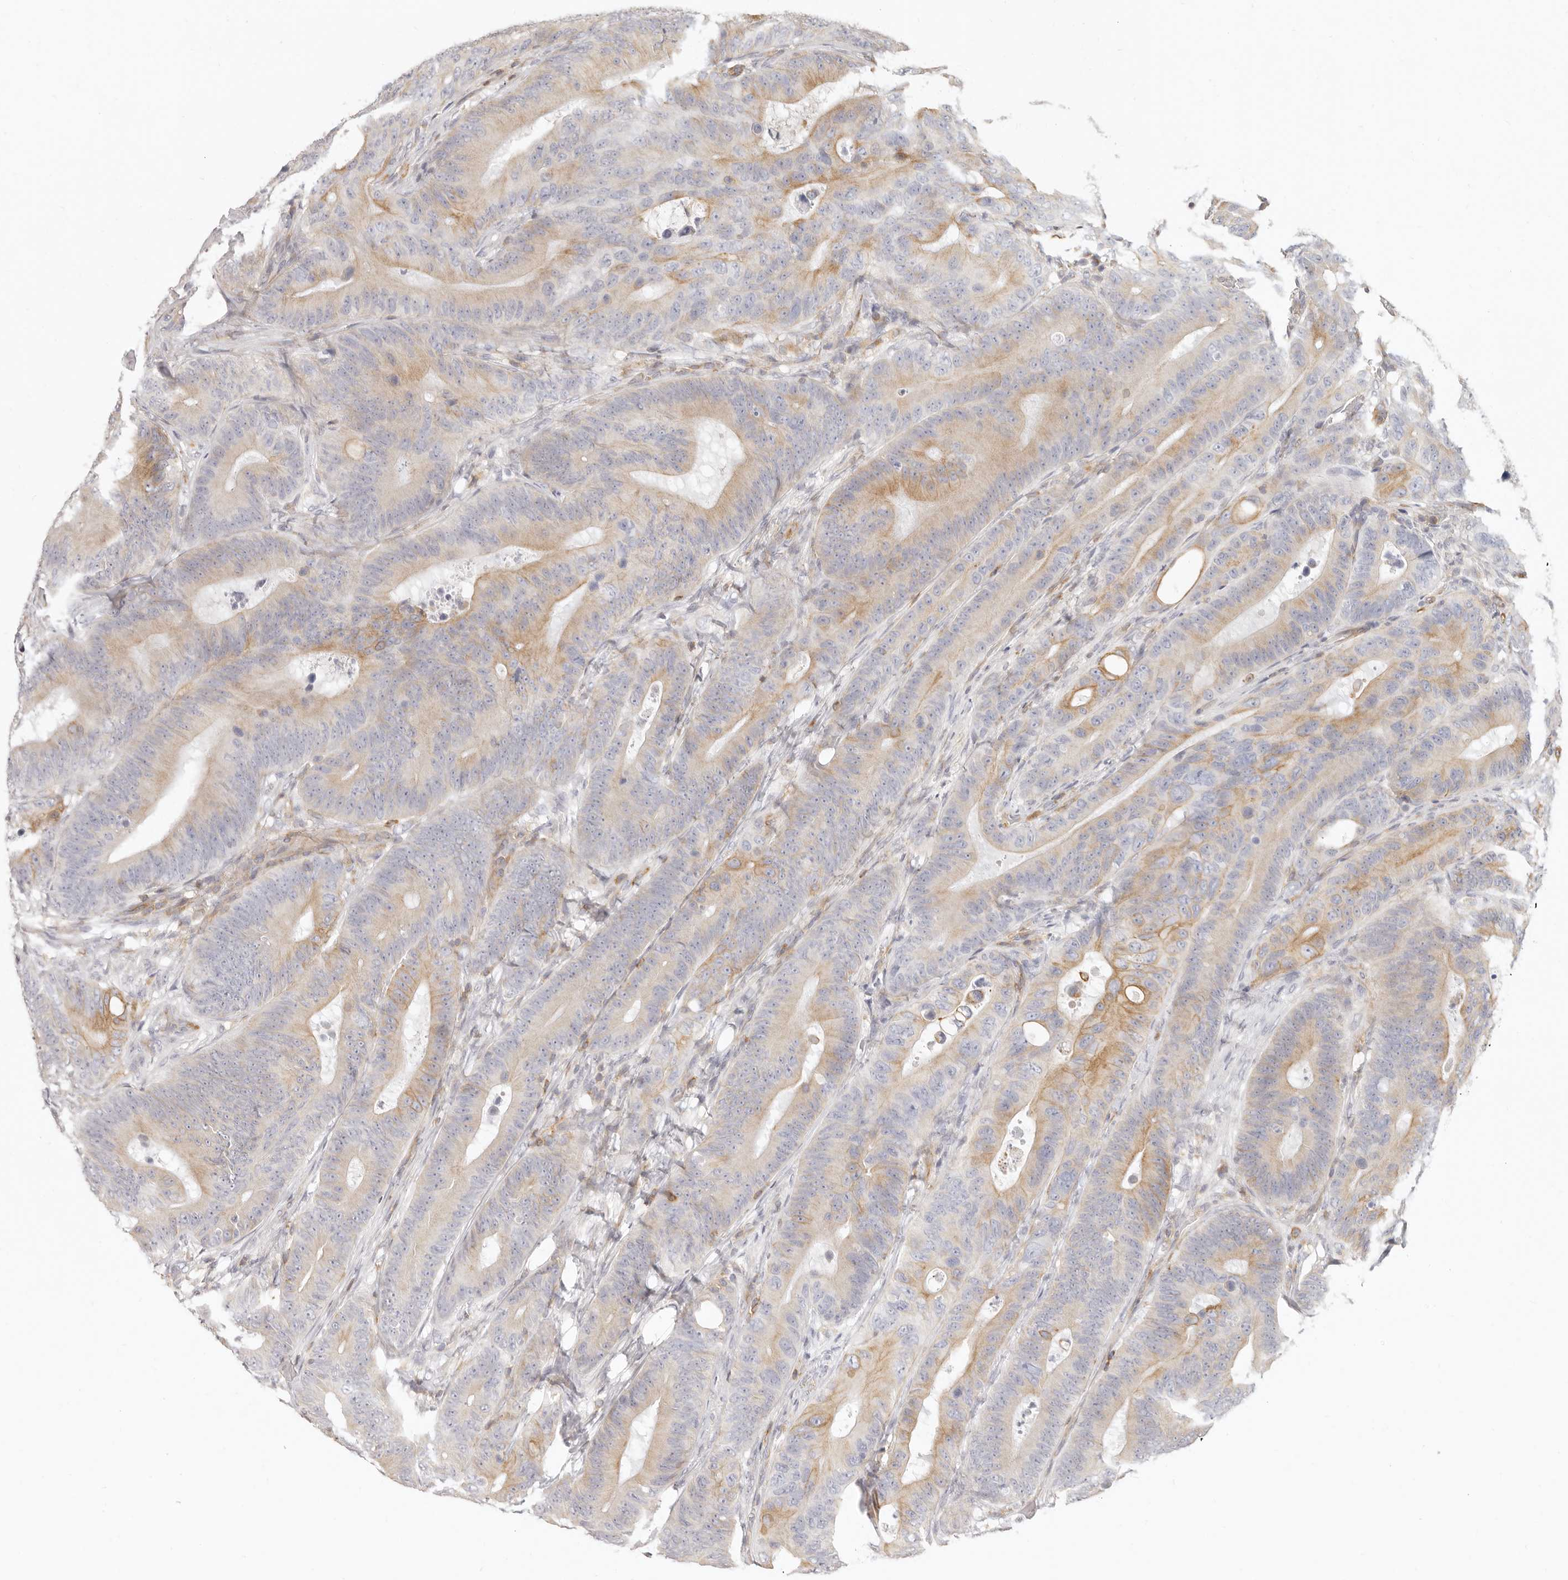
{"staining": {"intensity": "moderate", "quantity": "25%-75%", "location": "cytoplasmic/membranous"}, "tissue": "colorectal cancer", "cell_type": "Tumor cells", "image_type": "cancer", "snomed": [{"axis": "morphology", "description": "Adenocarcinoma, NOS"}, {"axis": "topography", "description": "Colon"}], "caption": "An immunohistochemistry micrograph of neoplastic tissue is shown. Protein staining in brown highlights moderate cytoplasmic/membranous positivity in colorectal cancer (adenocarcinoma) within tumor cells. Using DAB (brown) and hematoxylin (blue) stains, captured at high magnification using brightfield microscopy.", "gene": "NIBAN1", "patient": {"sex": "male", "age": 83}}